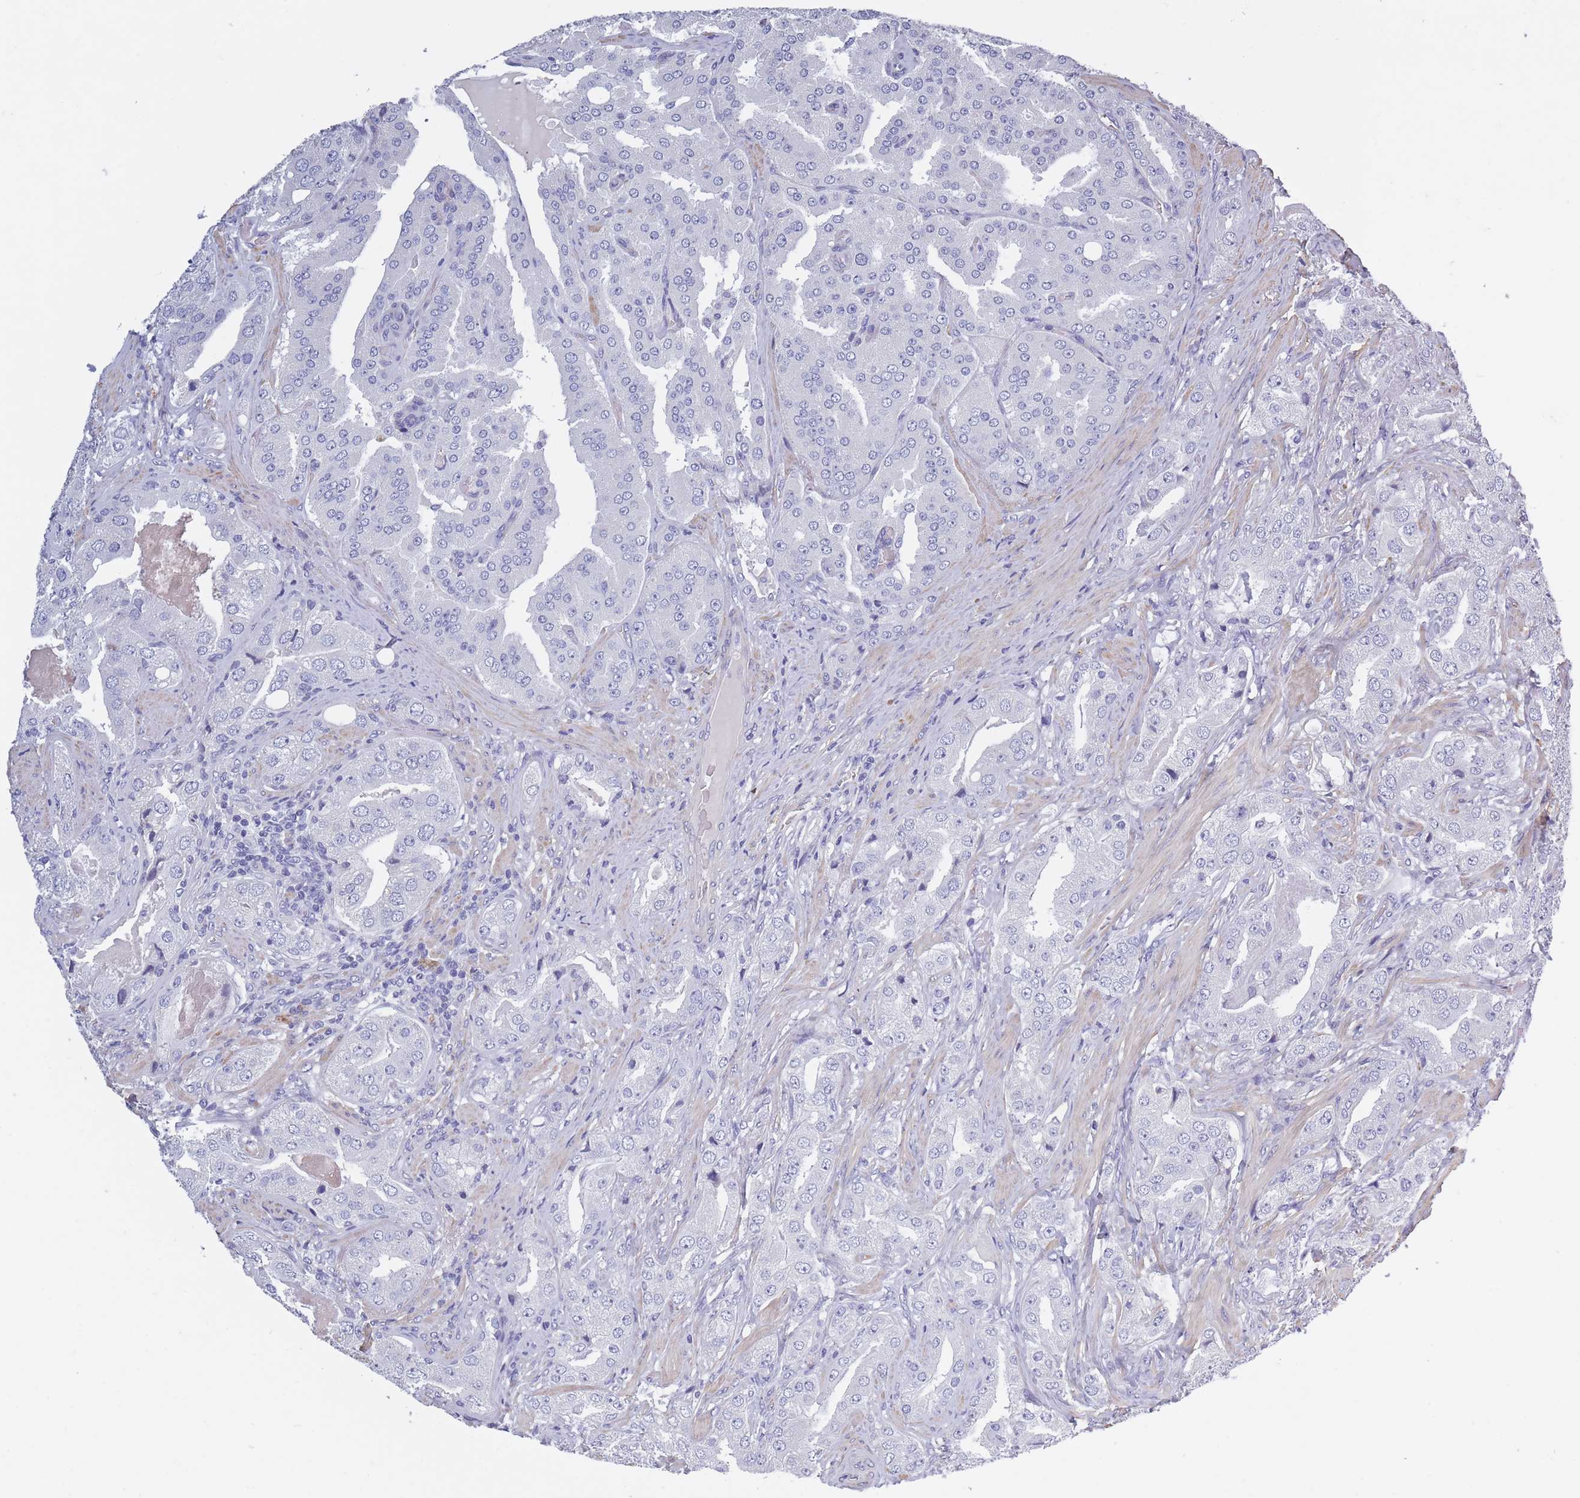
{"staining": {"intensity": "negative", "quantity": "none", "location": "none"}, "tissue": "prostate cancer", "cell_type": "Tumor cells", "image_type": "cancer", "snomed": [{"axis": "morphology", "description": "Adenocarcinoma, High grade"}, {"axis": "topography", "description": "Prostate"}], "caption": "Tumor cells show no significant protein expression in high-grade adenocarcinoma (prostate).", "gene": "OR4C5", "patient": {"sex": "male", "age": 63}}